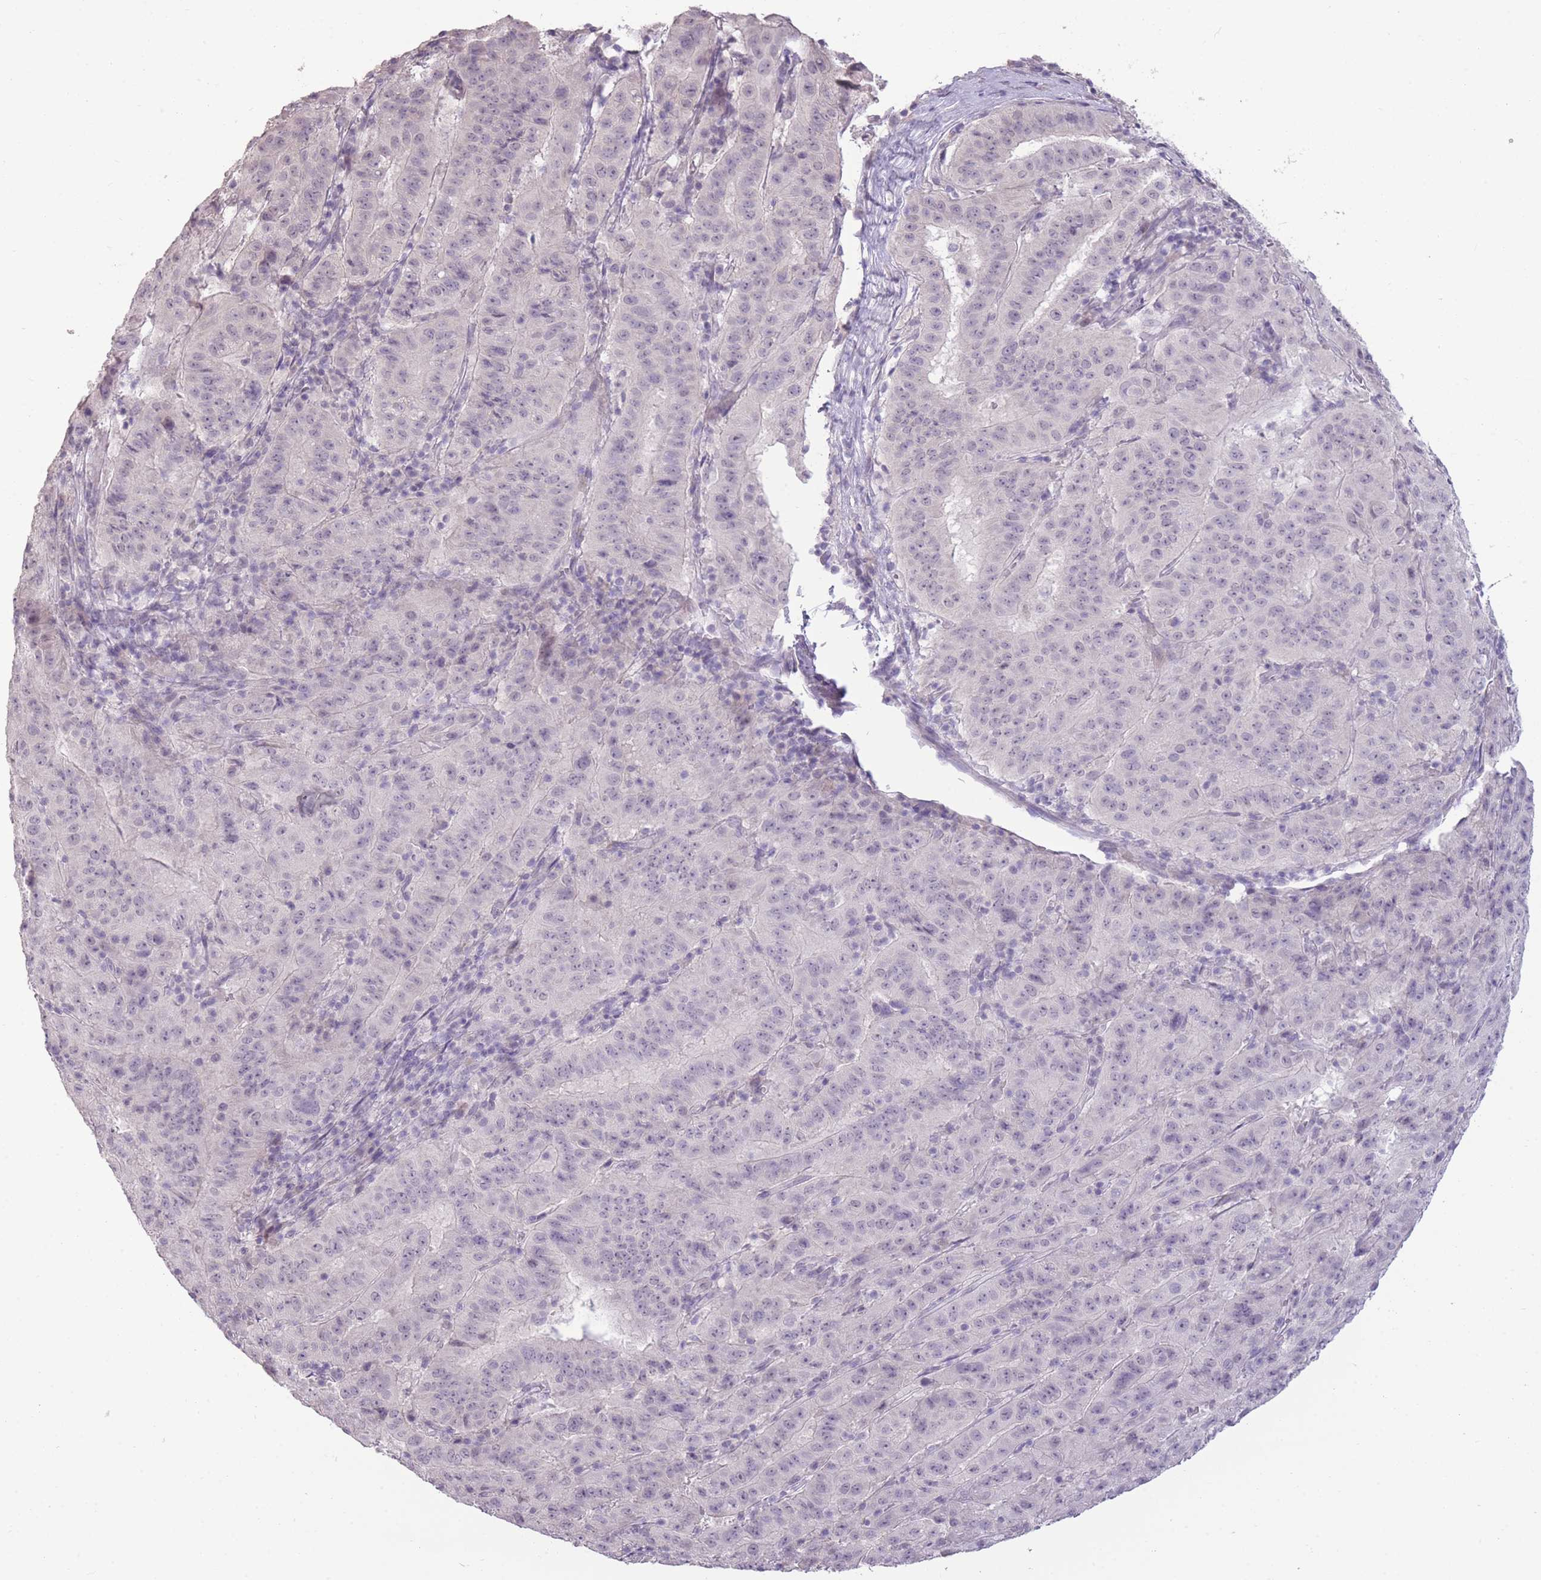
{"staining": {"intensity": "negative", "quantity": "none", "location": "none"}, "tissue": "pancreatic cancer", "cell_type": "Tumor cells", "image_type": "cancer", "snomed": [{"axis": "morphology", "description": "Adenocarcinoma, NOS"}, {"axis": "topography", "description": "Pancreas"}], "caption": "Immunohistochemical staining of adenocarcinoma (pancreatic) exhibits no significant expression in tumor cells. (DAB immunohistochemistry visualized using brightfield microscopy, high magnification).", "gene": "ZBTB24", "patient": {"sex": "male", "age": 63}}